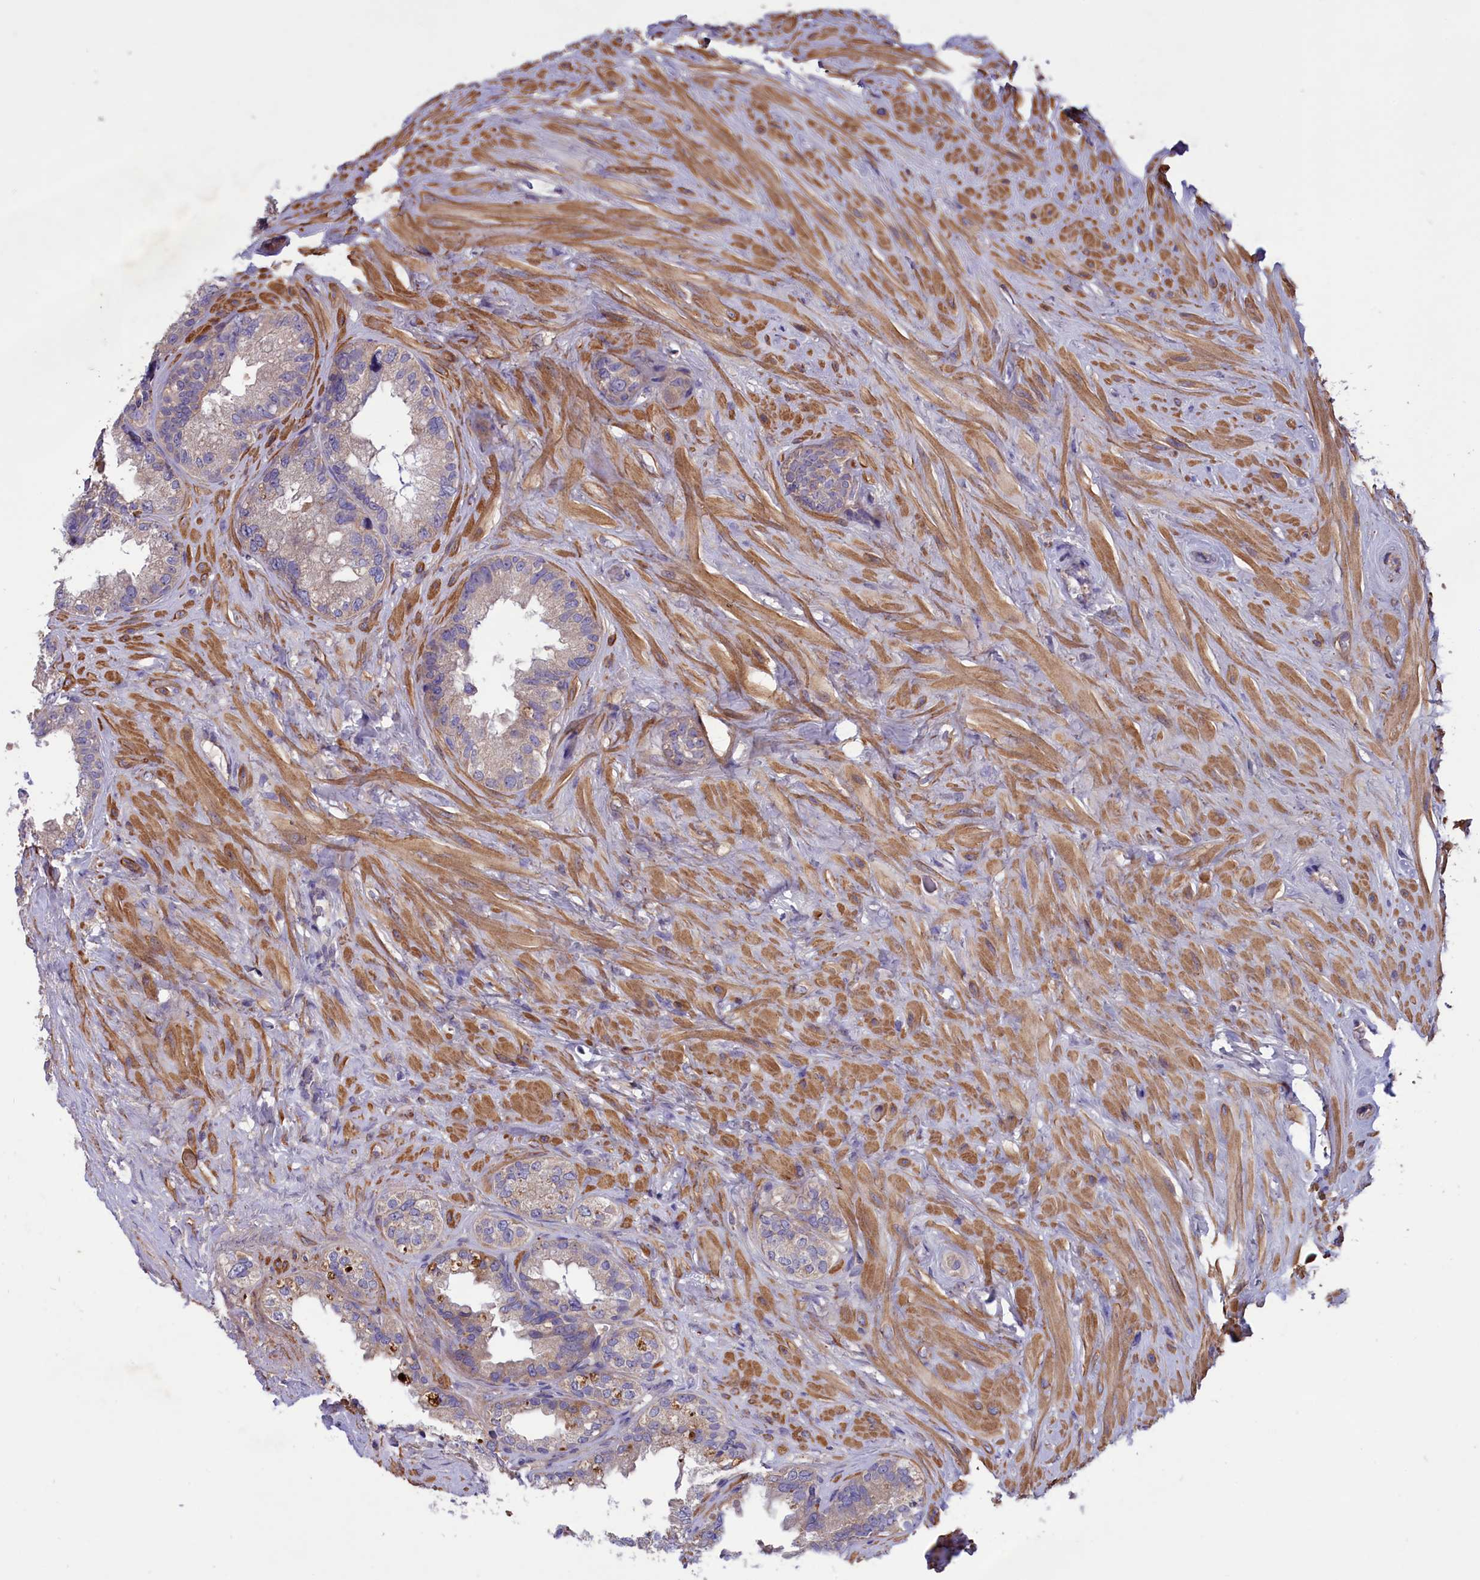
{"staining": {"intensity": "negative", "quantity": "none", "location": "none"}, "tissue": "seminal vesicle", "cell_type": "Glandular cells", "image_type": "normal", "snomed": [{"axis": "morphology", "description": "Normal tissue, NOS"}, {"axis": "topography", "description": "Seminal veicle"}], "caption": "This is an immunohistochemistry image of unremarkable human seminal vesicle. There is no expression in glandular cells.", "gene": "AMDHD2", "patient": {"sex": "male", "age": 80}}